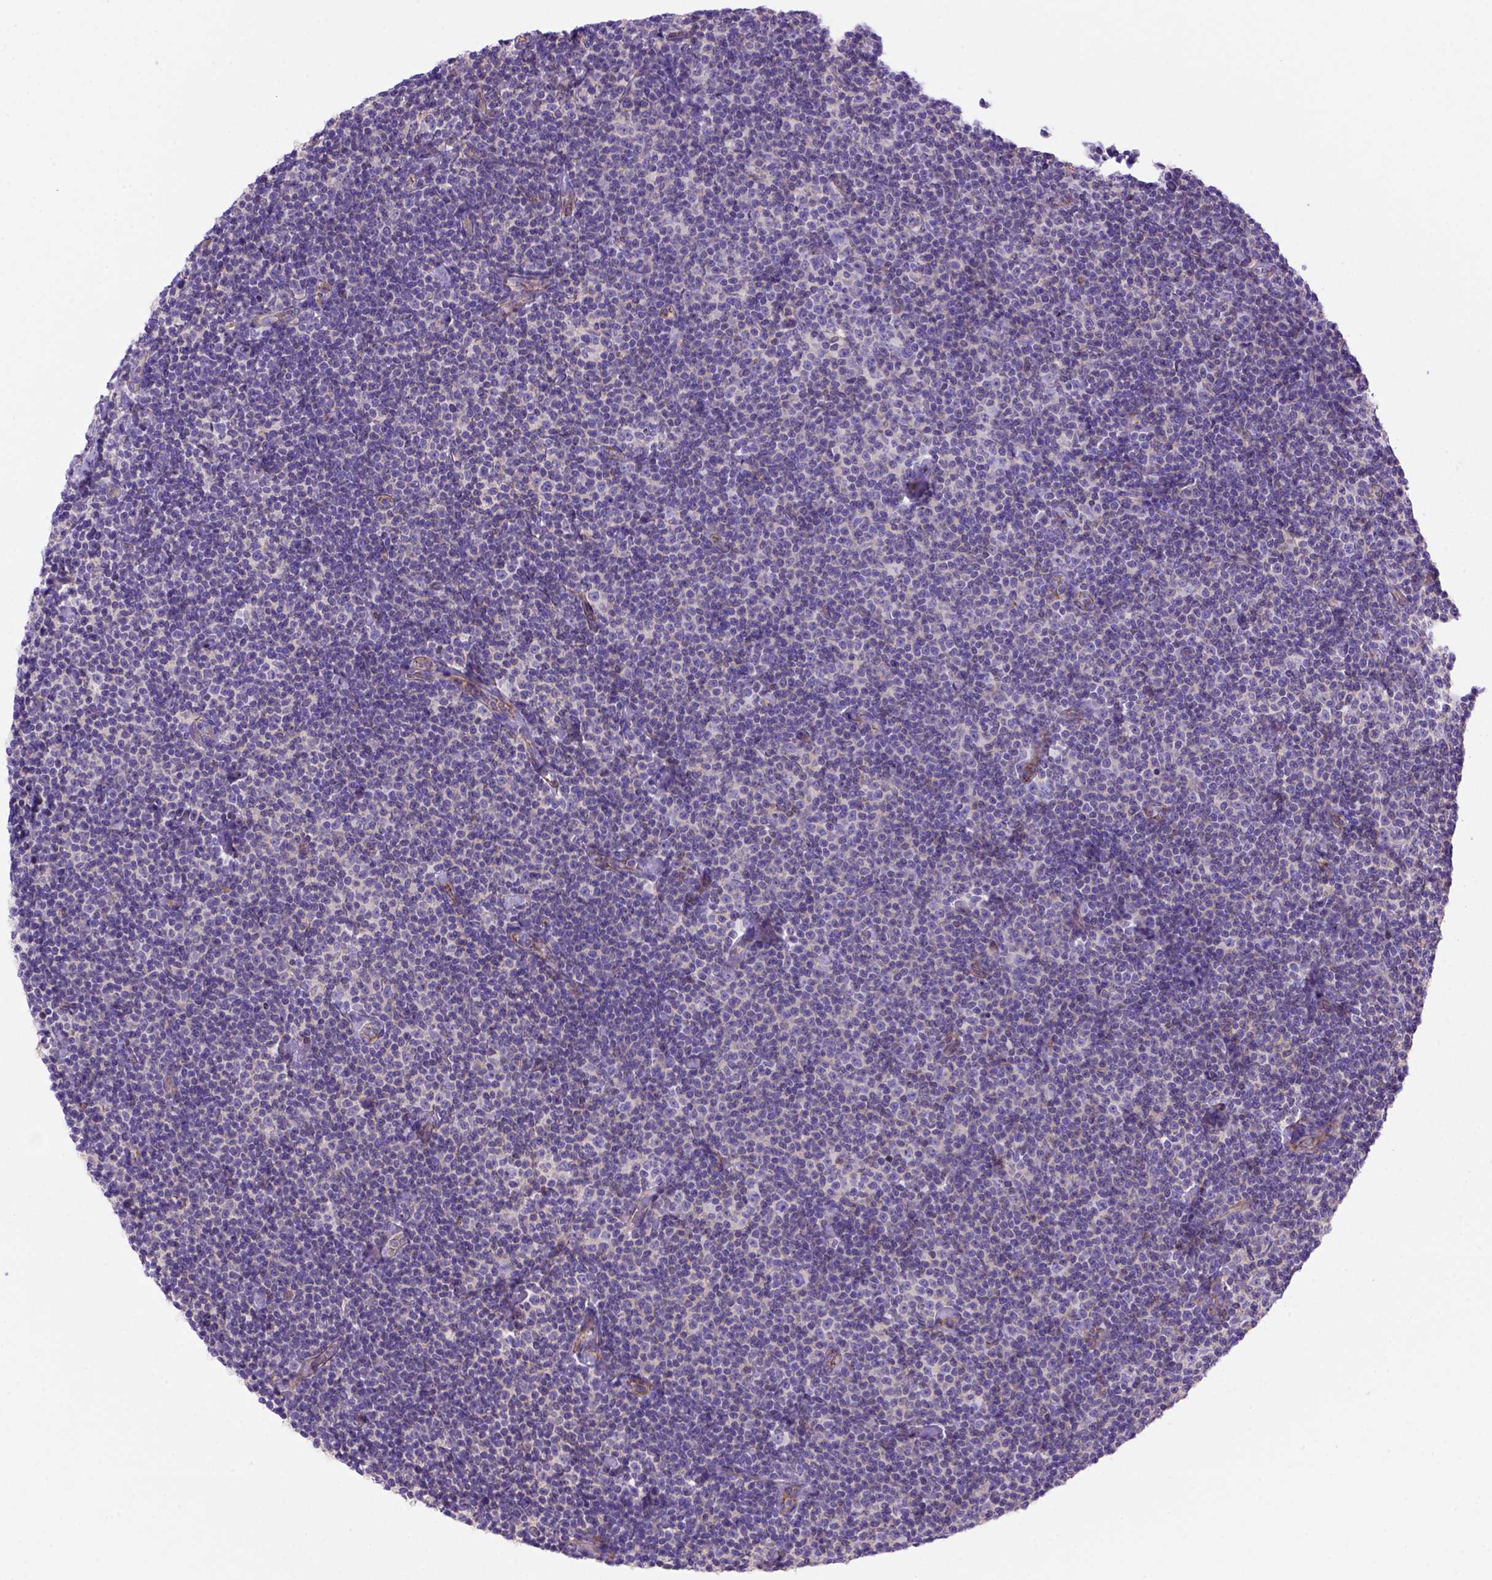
{"staining": {"intensity": "negative", "quantity": "none", "location": "none"}, "tissue": "lymphoma", "cell_type": "Tumor cells", "image_type": "cancer", "snomed": [{"axis": "morphology", "description": "Malignant lymphoma, non-Hodgkin's type, Low grade"}, {"axis": "topography", "description": "Lymph node"}], "caption": "Immunohistochemistry histopathology image of lymphoma stained for a protein (brown), which demonstrates no staining in tumor cells.", "gene": "PEX12", "patient": {"sex": "male", "age": 81}}